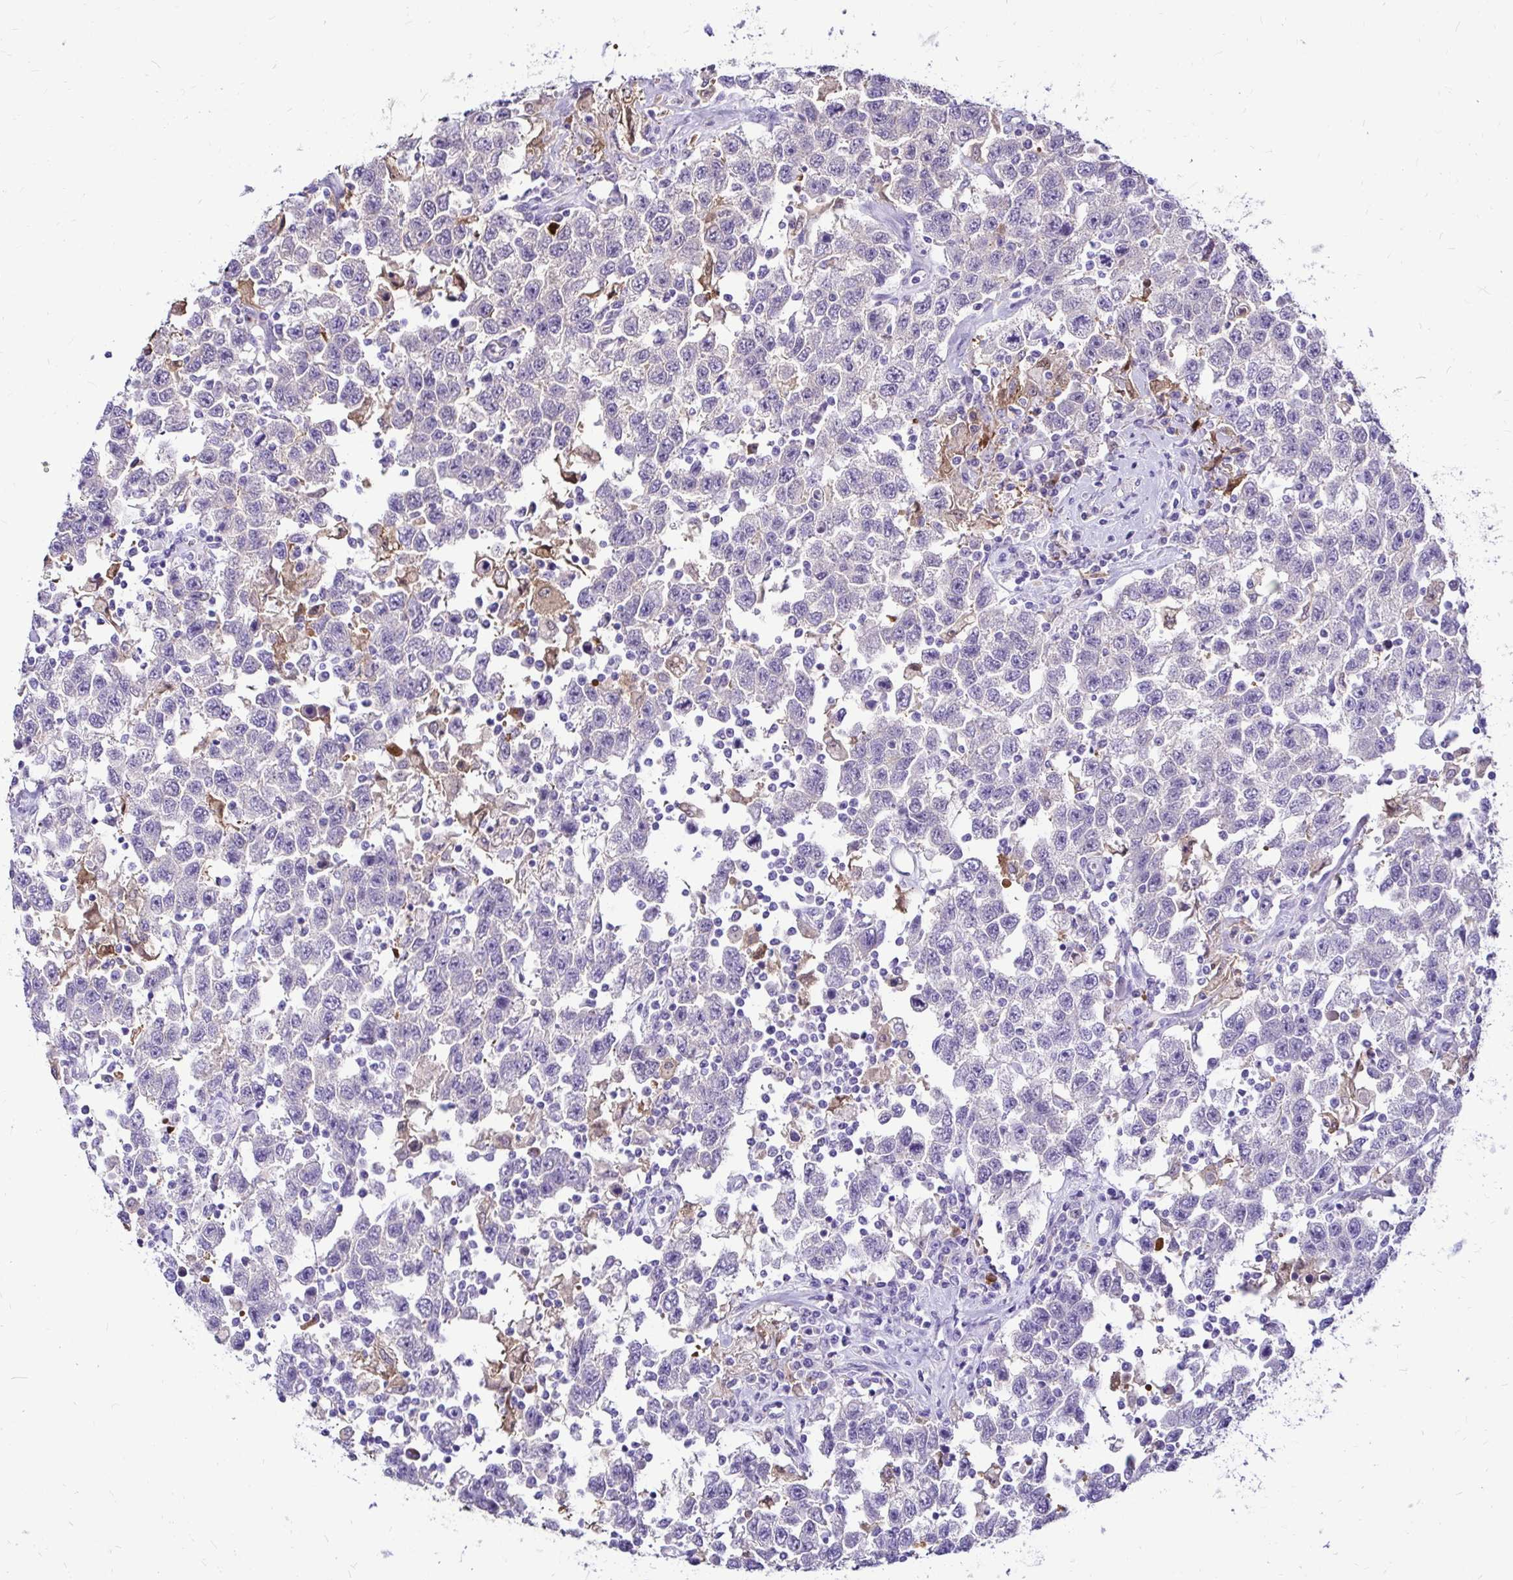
{"staining": {"intensity": "negative", "quantity": "none", "location": "none"}, "tissue": "testis cancer", "cell_type": "Tumor cells", "image_type": "cancer", "snomed": [{"axis": "morphology", "description": "Seminoma, NOS"}, {"axis": "topography", "description": "Testis"}], "caption": "Immunohistochemical staining of human testis seminoma reveals no significant expression in tumor cells.", "gene": "IDH1", "patient": {"sex": "male", "age": 41}}